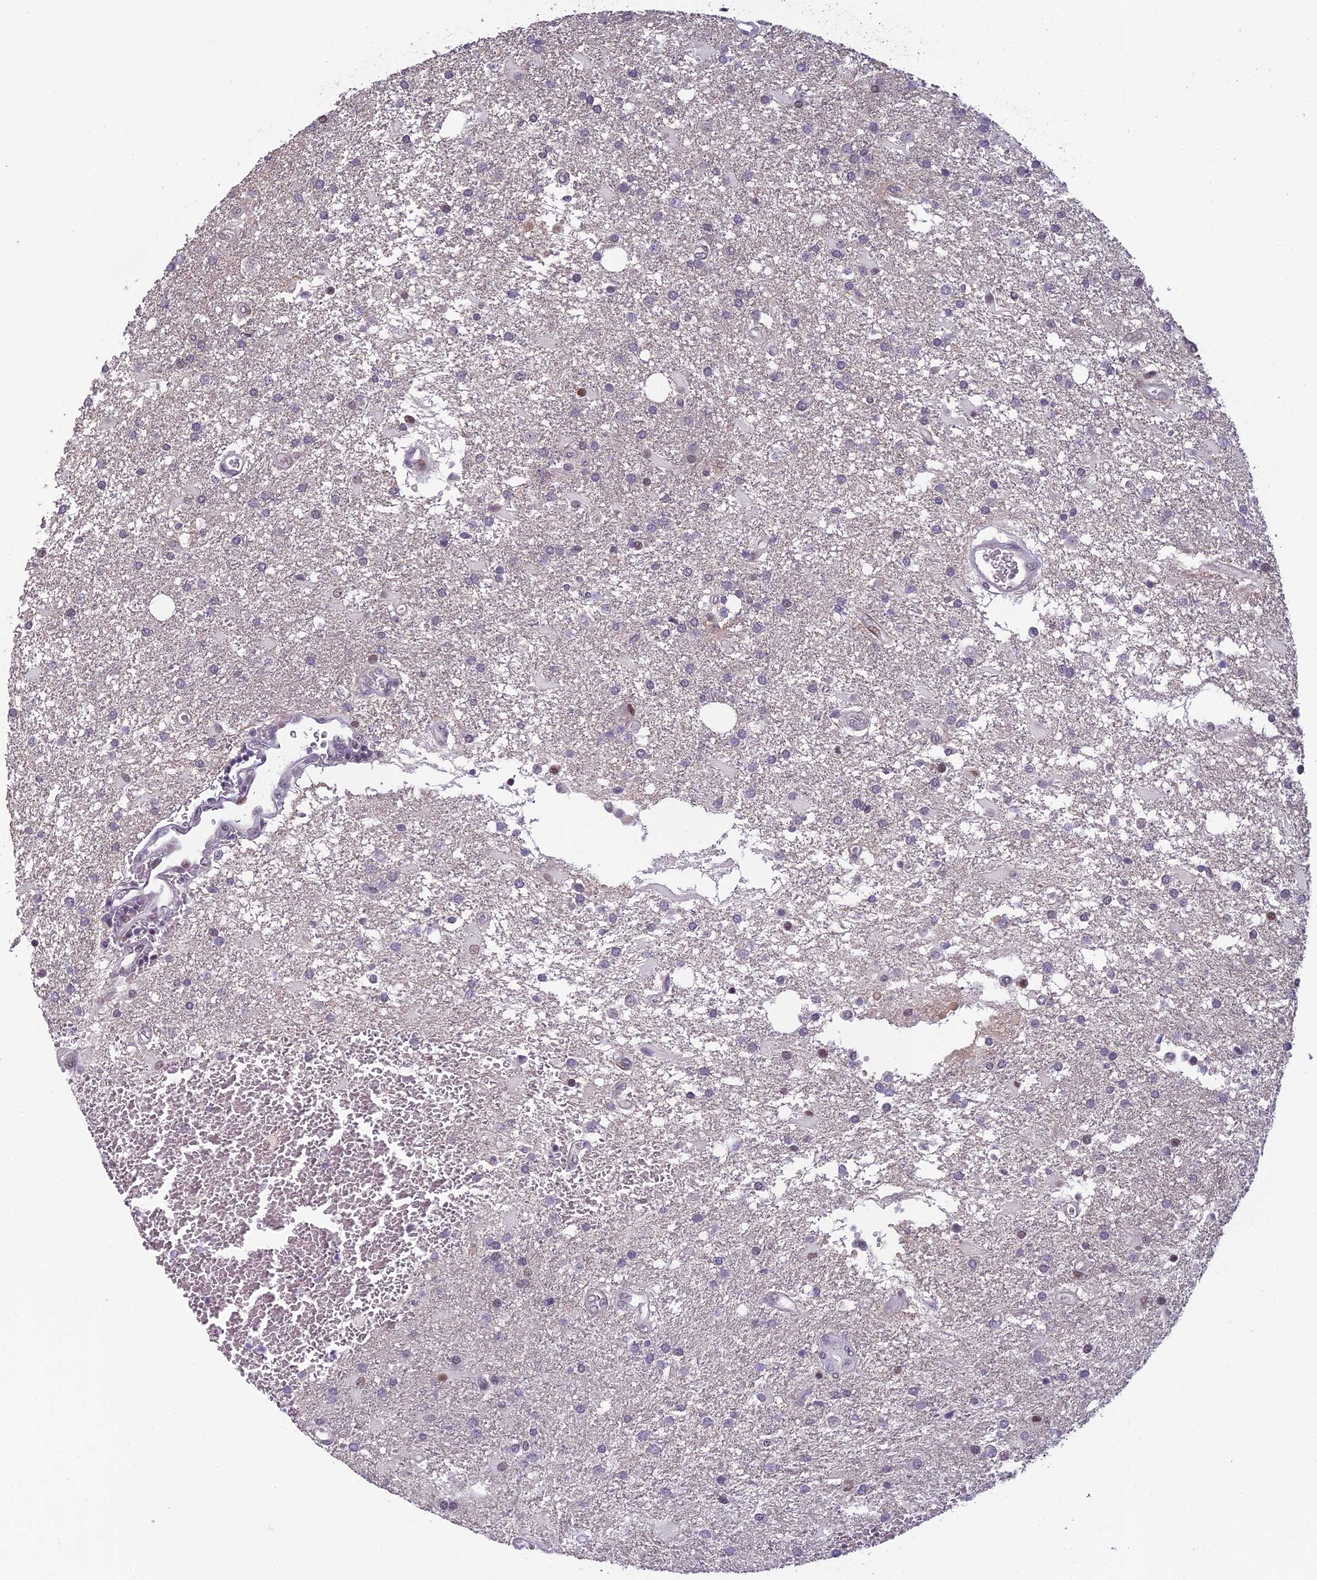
{"staining": {"intensity": "weak", "quantity": "25%-75%", "location": "nuclear"}, "tissue": "glioma", "cell_type": "Tumor cells", "image_type": "cancer", "snomed": [{"axis": "morphology", "description": "Glioma, malignant, Low grade"}, {"axis": "topography", "description": "Brain"}], "caption": "This is an image of immunohistochemistry staining of malignant glioma (low-grade), which shows weak positivity in the nuclear of tumor cells.", "gene": "RGS17", "patient": {"sex": "male", "age": 66}}